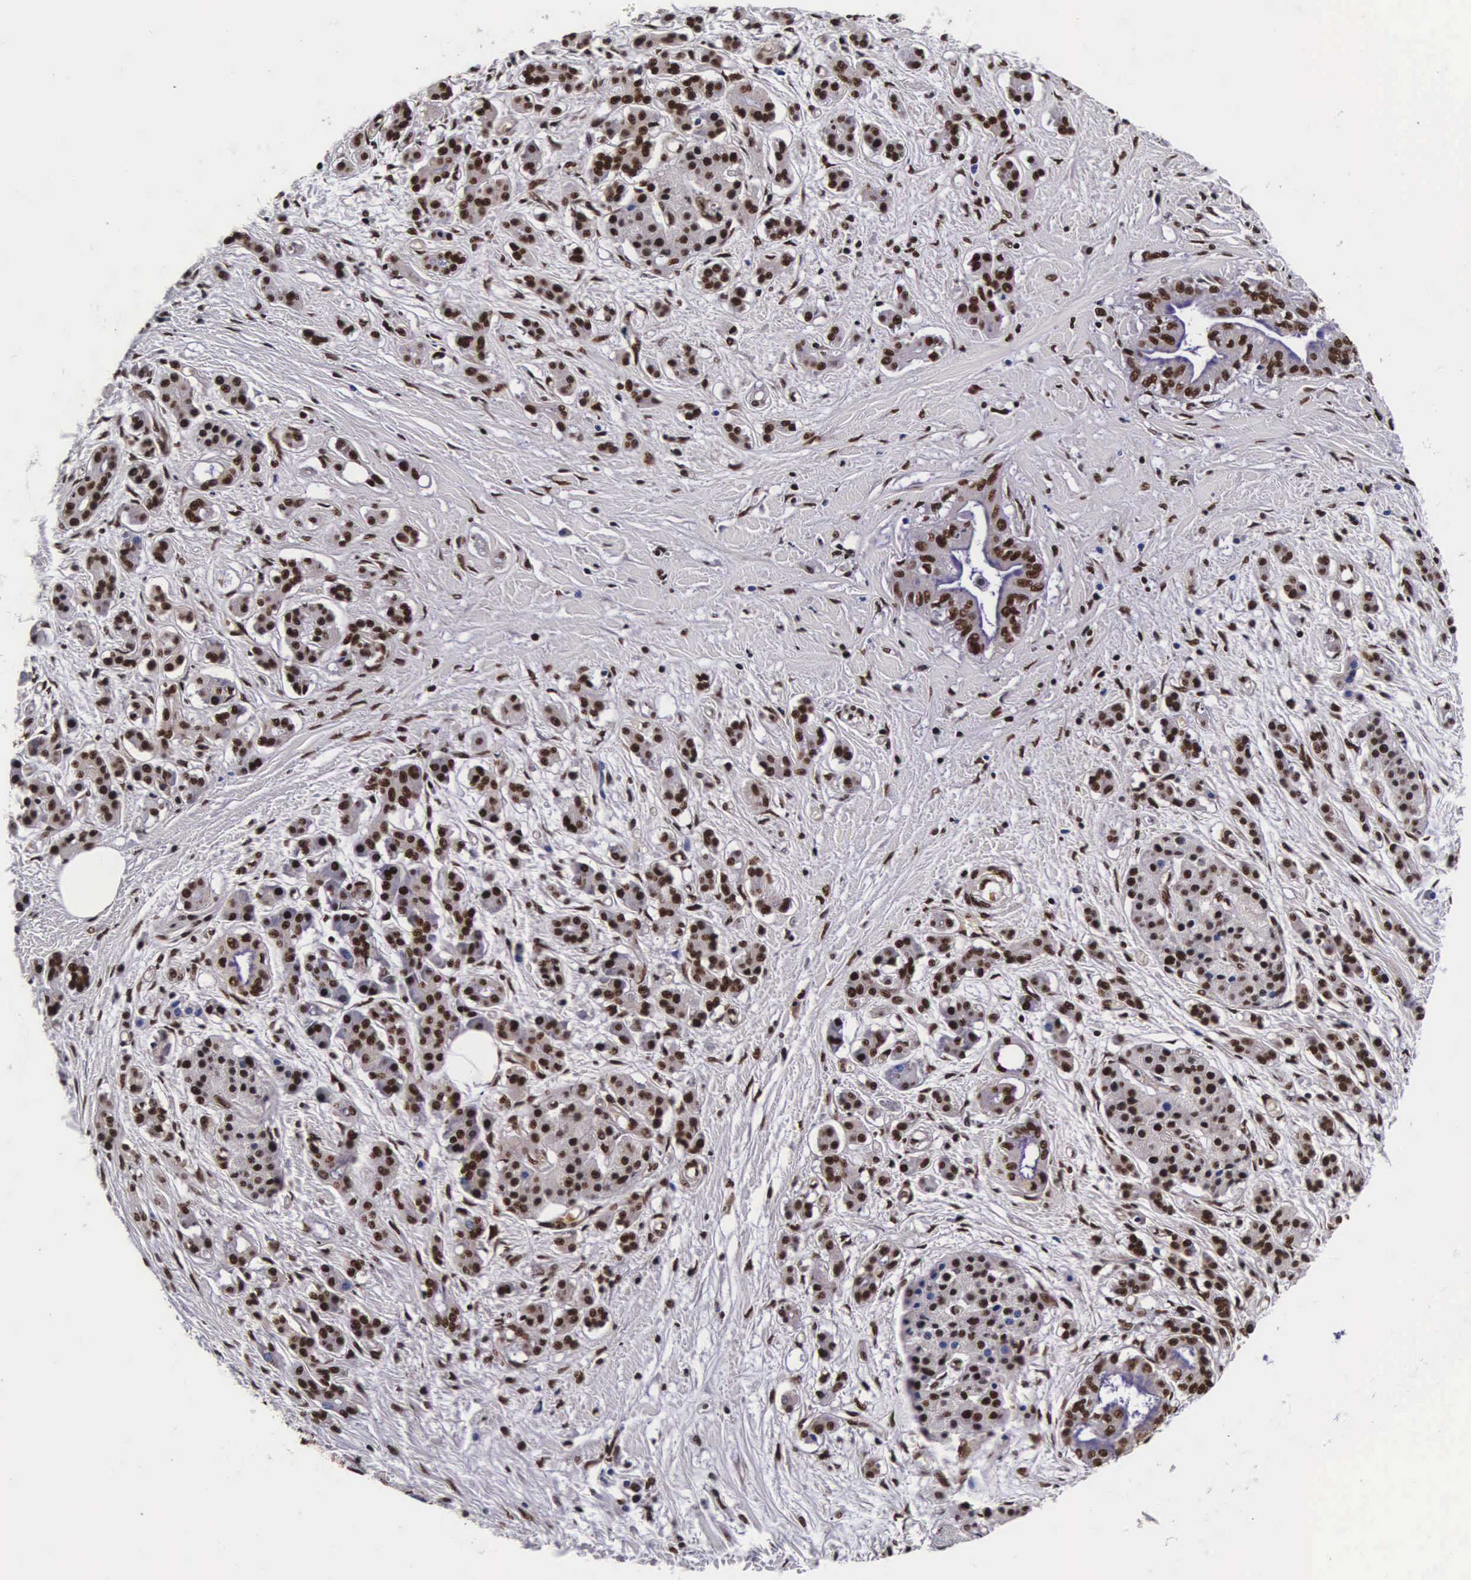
{"staining": {"intensity": "moderate", "quantity": ">75%", "location": "nuclear"}, "tissue": "pancreatic cancer", "cell_type": "Tumor cells", "image_type": "cancer", "snomed": [{"axis": "morphology", "description": "Adenocarcinoma, NOS"}, {"axis": "topography", "description": "Pancreas"}], "caption": "This is a histology image of immunohistochemistry (IHC) staining of pancreatic cancer (adenocarcinoma), which shows moderate staining in the nuclear of tumor cells.", "gene": "PABPN1", "patient": {"sex": "female", "age": 64}}